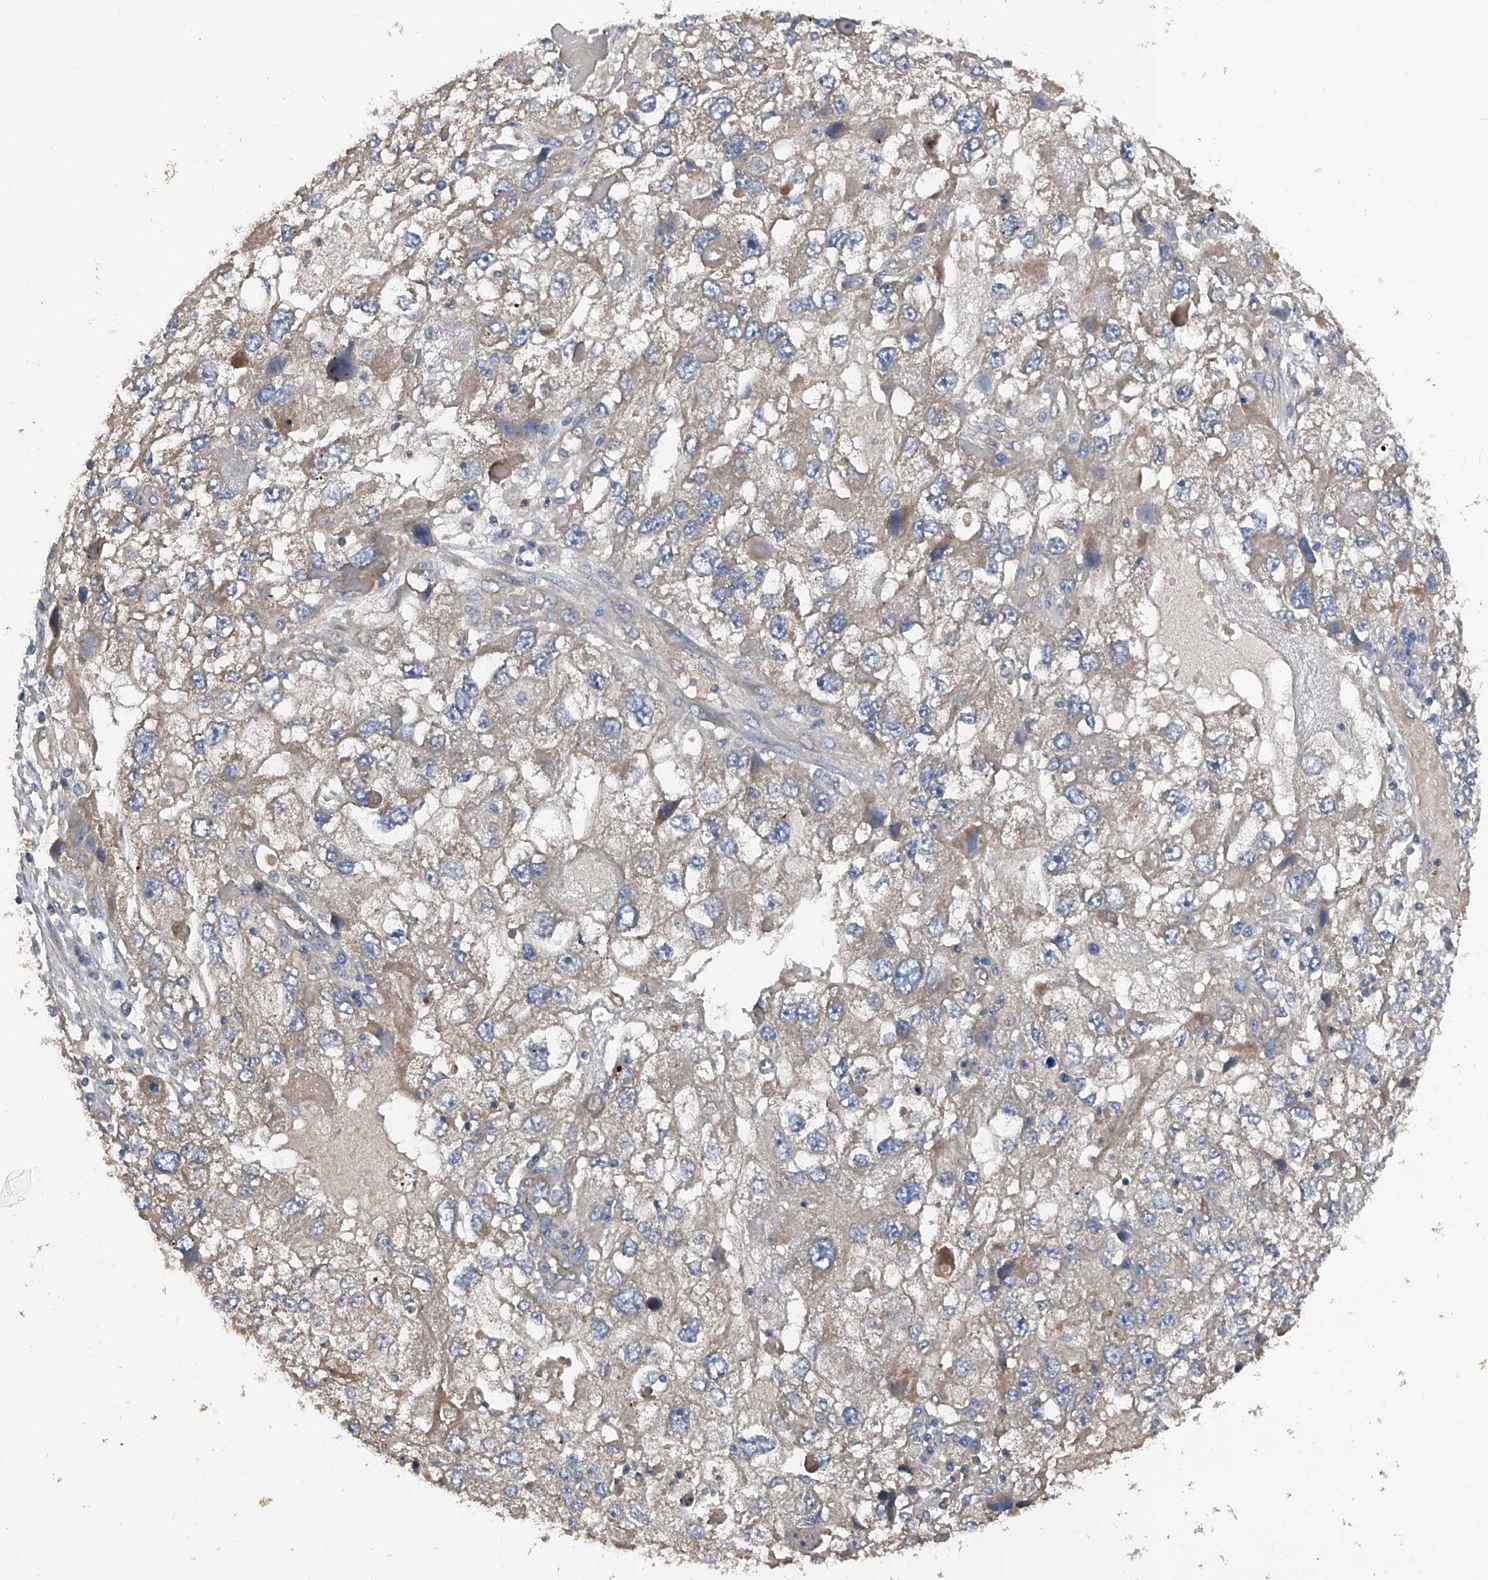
{"staining": {"intensity": "weak", "quantity": "<25%", "location": "cytoplasmic/membranous"}, "tissue": "endometrial cancer", "cell_type": "Tumor cells", "image_type": "cancer", "snomed": [{"axis": "morphology", "description": "Adenocarcinoma, NOS"}, {"axis": "topography", "description": "Endometrium"}], "caption": "This photomicrograph is of endometrial adenocarcinoma stained with immunohistochemistry (IHC) to label a protein in brown with the nuclei are counter-stained blue. There is no expression in tumor cells. (DAB (3,3'-diaminobenzidine) immunohistochemistry with hematoxylin counter stain).", "gene": "PTK2", "patient": {"sex": "female", "age": 49}}